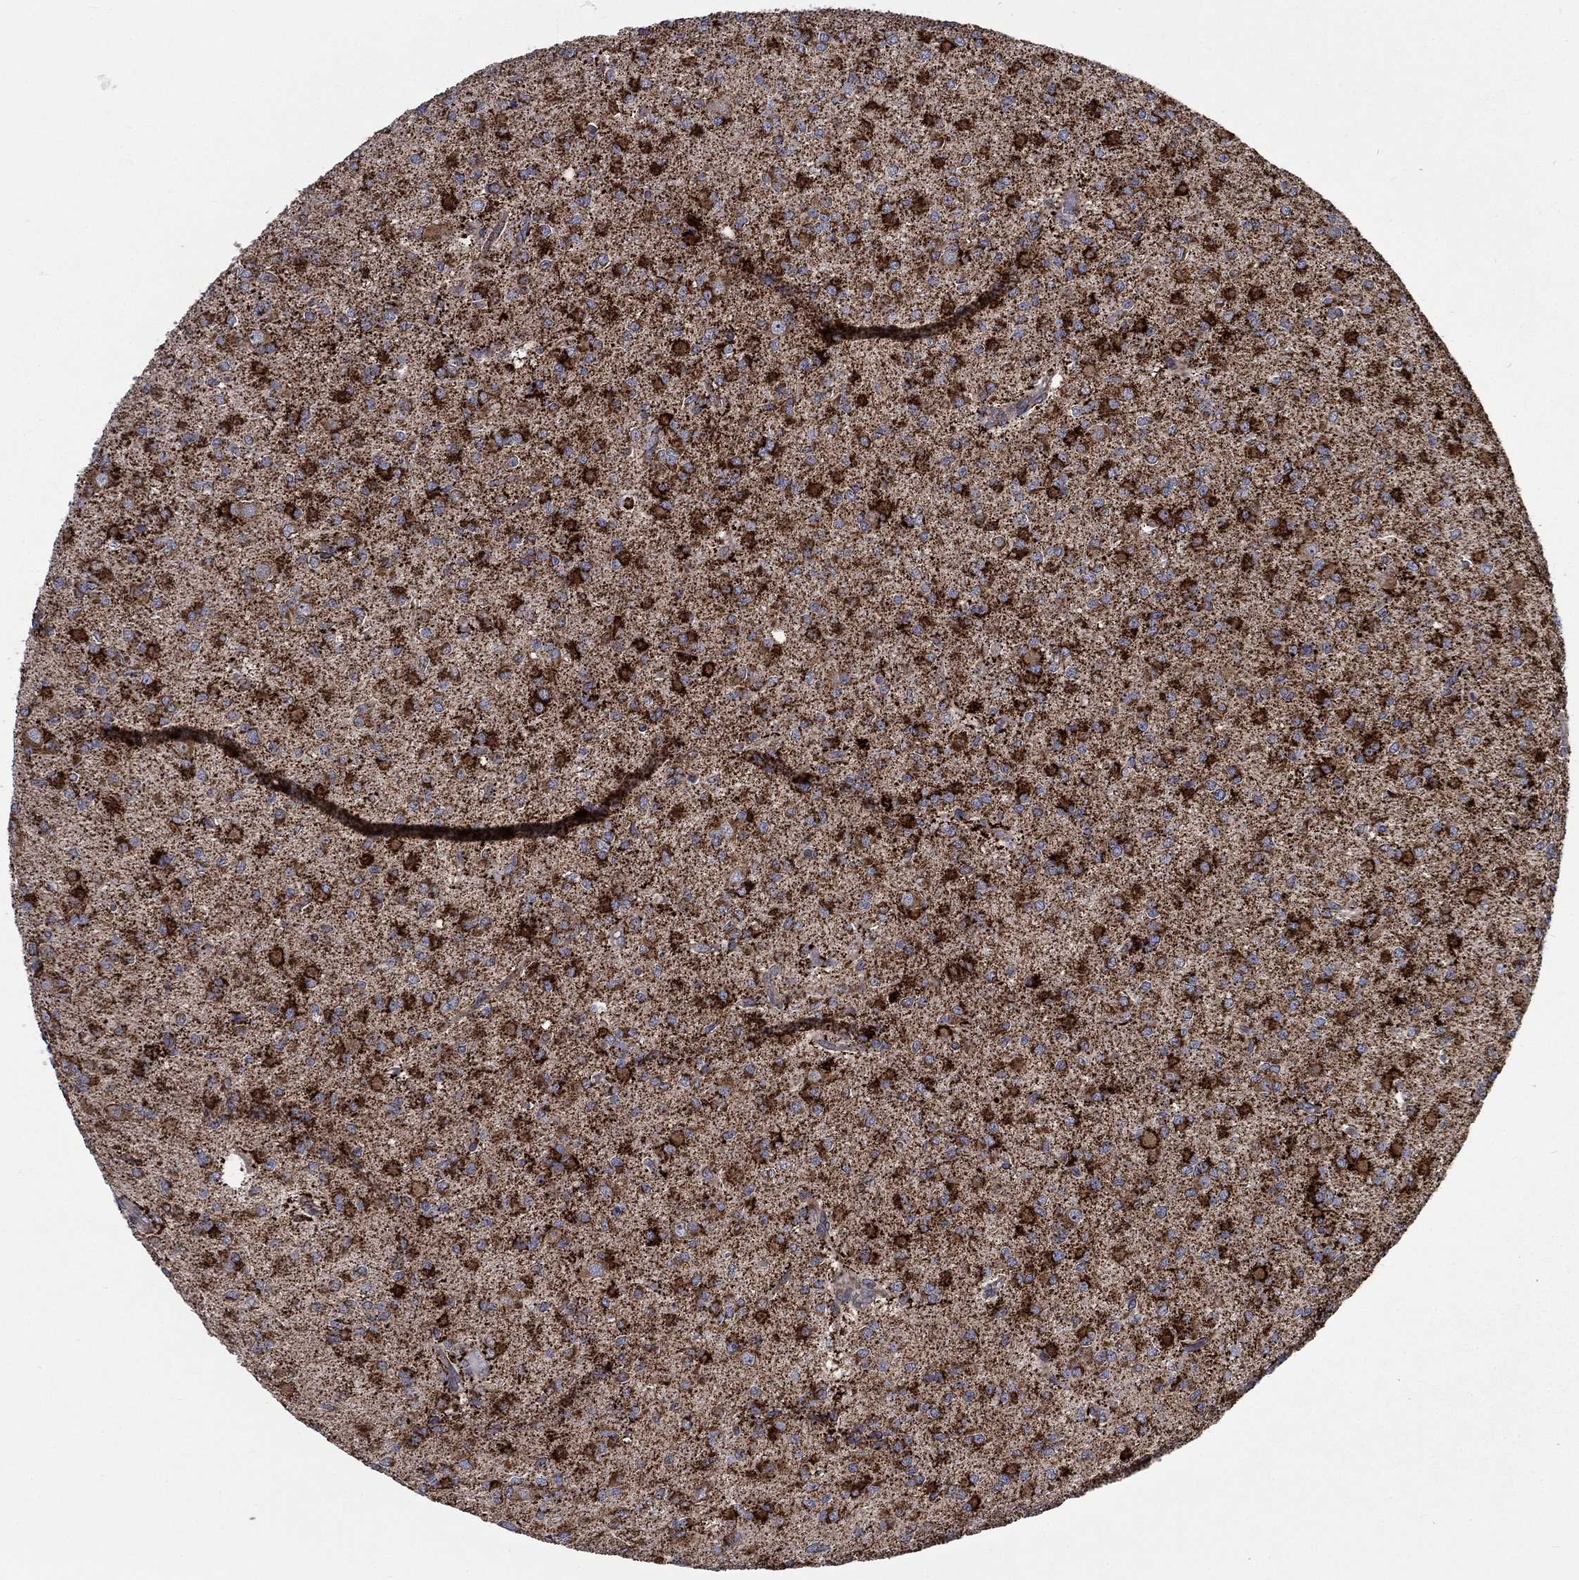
{"staining": {"intensity": "strong", "quantity": "25%-75%", "location": "cytoplasmic/membranous"}, "tissue": "glioma", "cell_type": "Tumor cells", "image_type": "cancer", "snomed": [{"axis": "morphology", "description": "Glioma, malignant, Low grade"}, {"axis": "topography", "description": "Brain"}], "caption": "High-power microscopy captured an immunohistochemistry photomicrograph of low-grade glioma (malignant), revealing strong cytoplasmic/membranous staining in approximately 25%-75% of tumor cells. Using DAB (3,3'-diaminobenzidine) (brown) and hematoxylin (blue) stains, captured at high magnification using brightfield microscopy.", "gene": "RPLP0", "patient": {"sex": "male", "age": 27}}